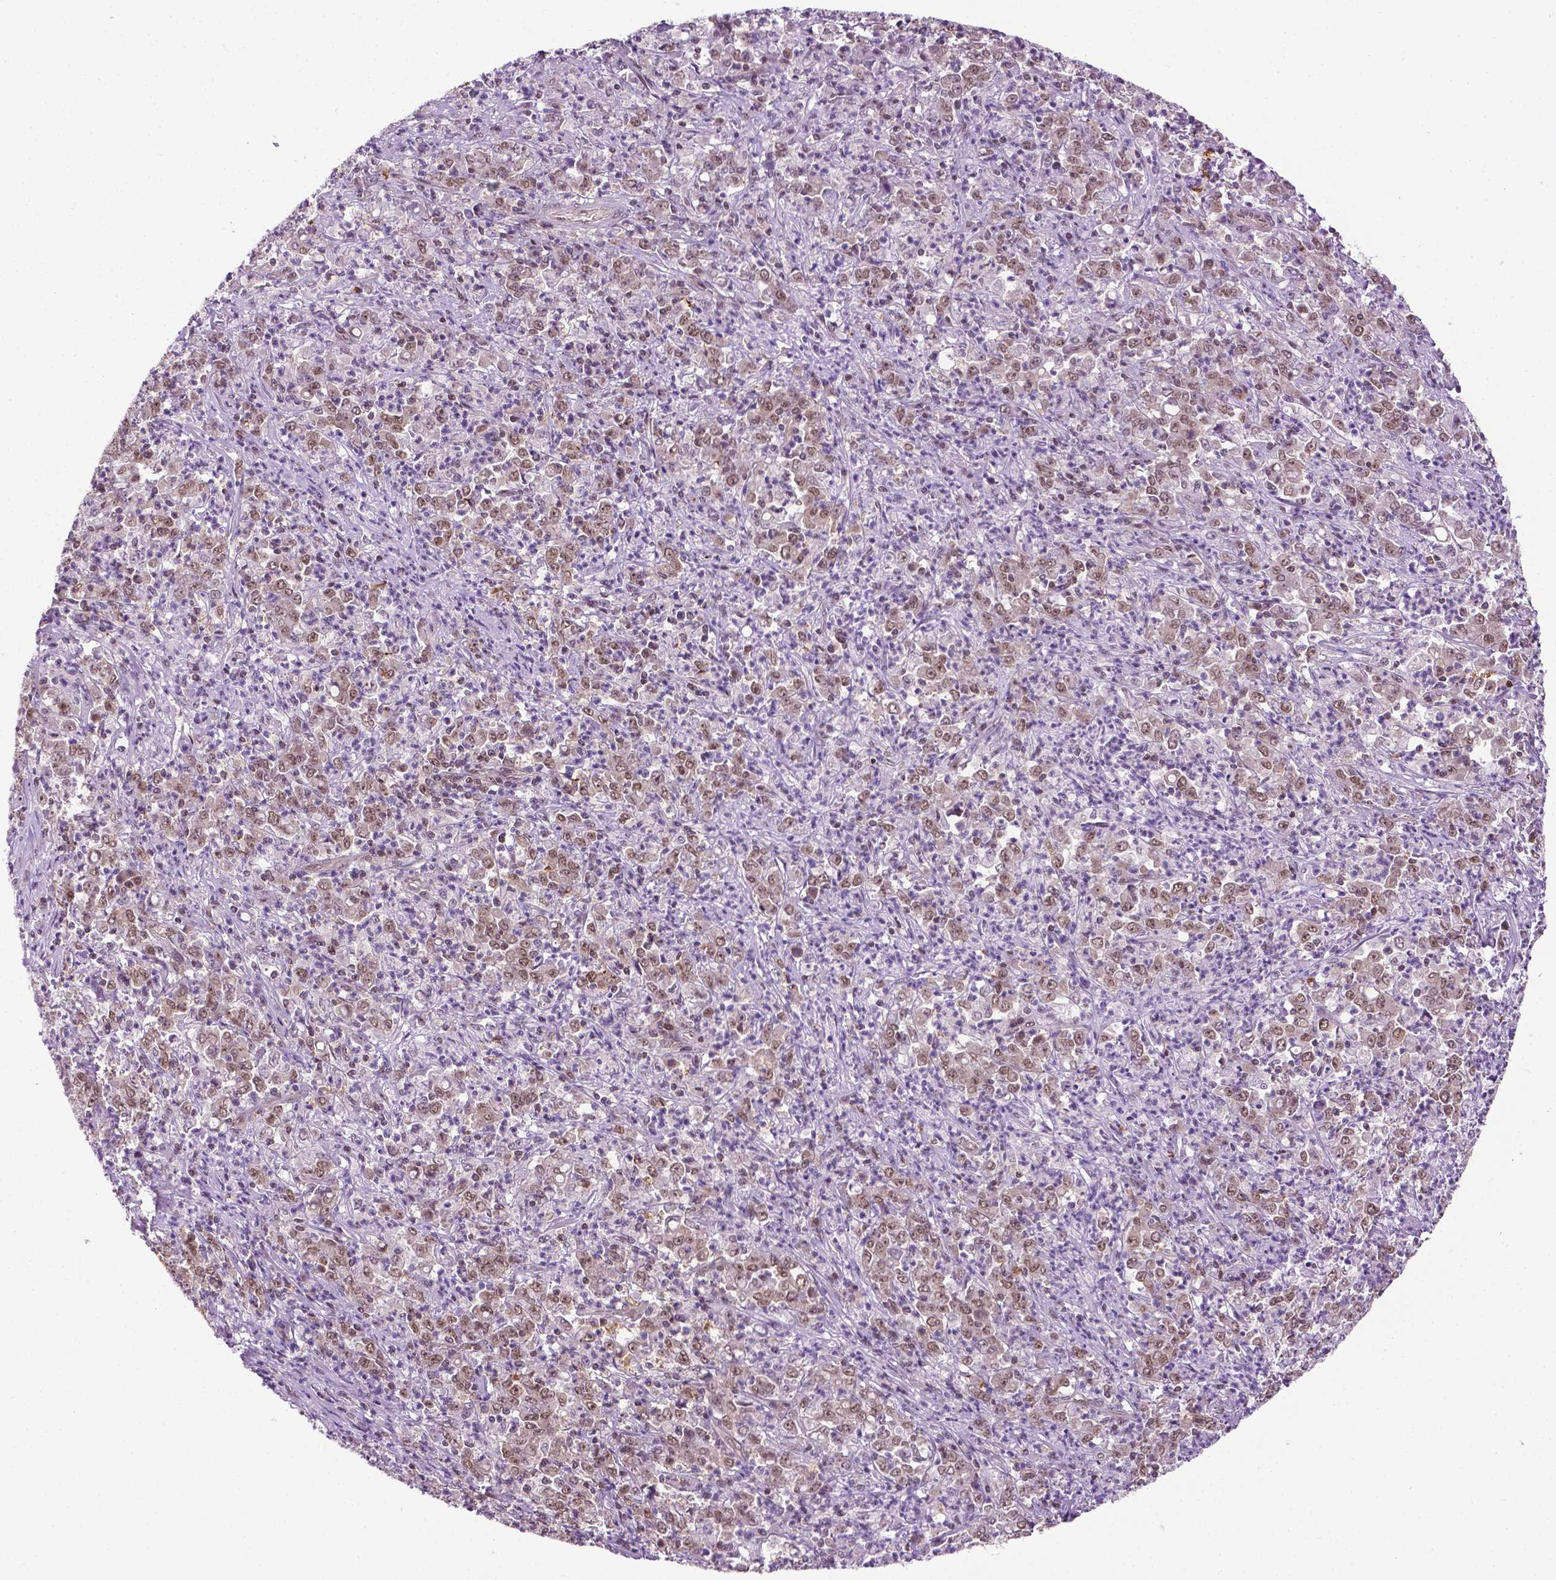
{"staining": {"intensity": "weak", "quantity": ">75%", "location": "nuclear"}, "tissue": "stomach cancer", "cell_type": "Tumor cells", "image_type": "cancer", "snomed": [{"axis": "morphology", "description": "Adenocarcinoma, NOS"}, {"axis": "topography", "description": "Stomach, lower"}], "caption": "Protein expression analysis of human stomach cancer (adenocarcinoma) reveals weak nuclear expression in about >75% of tumor cells.", "gene": "UBQLN4", "patient": {"sex": "female", "age": 71}}